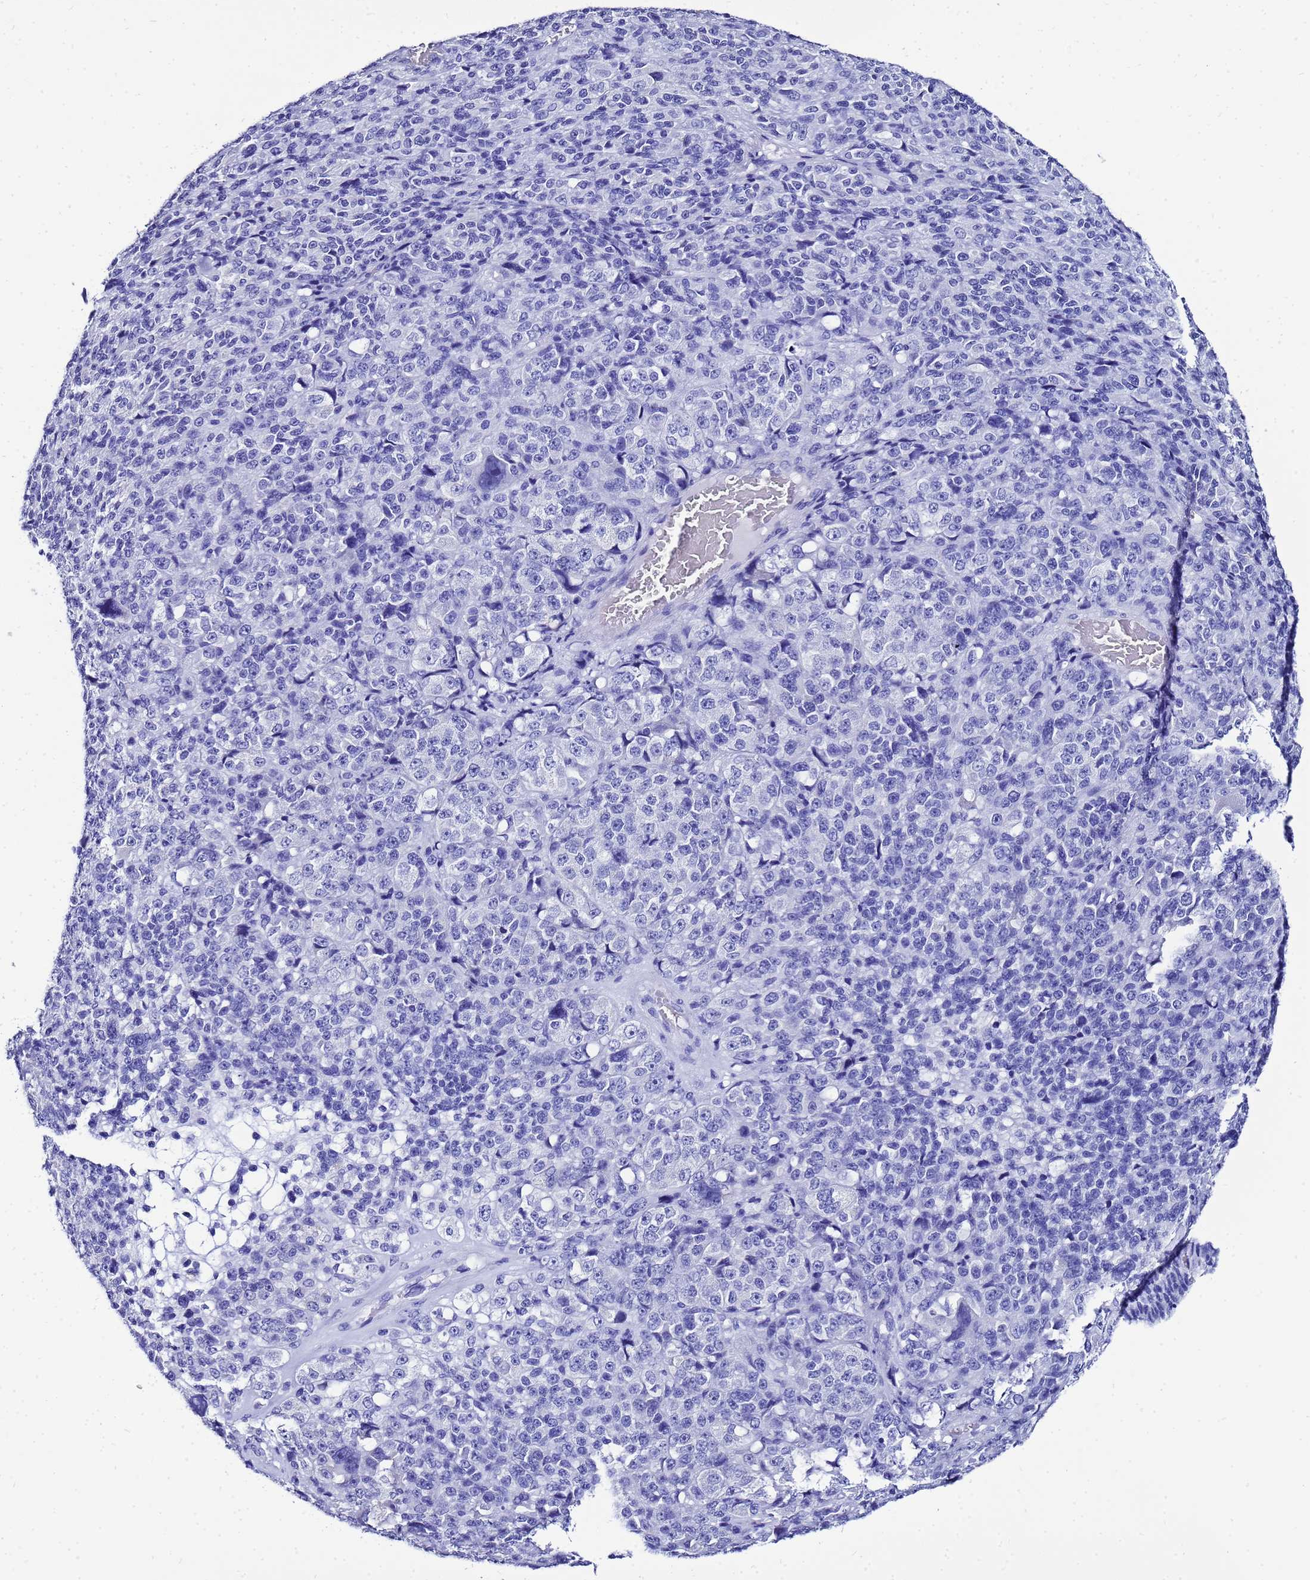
{"staining": {"intensity": "negative", "quantity": "none", "location": "none"}, "tissue": "melanoma", "cell_type": "Tumor cells", "image_type": "cancer", "snomed": [{"axis": "morphology", "description": "Malignant melanoma, Metastatic site"}, {"axis": "topography", "description": "Brain"}], "caption": "A high-resolution histopathology image shows immunohistochemistry staining of melanoma, which reveals no significant staining in tumor cells.", "gene": "LIPF", "patient": {"sex": "female", "age": 56}}